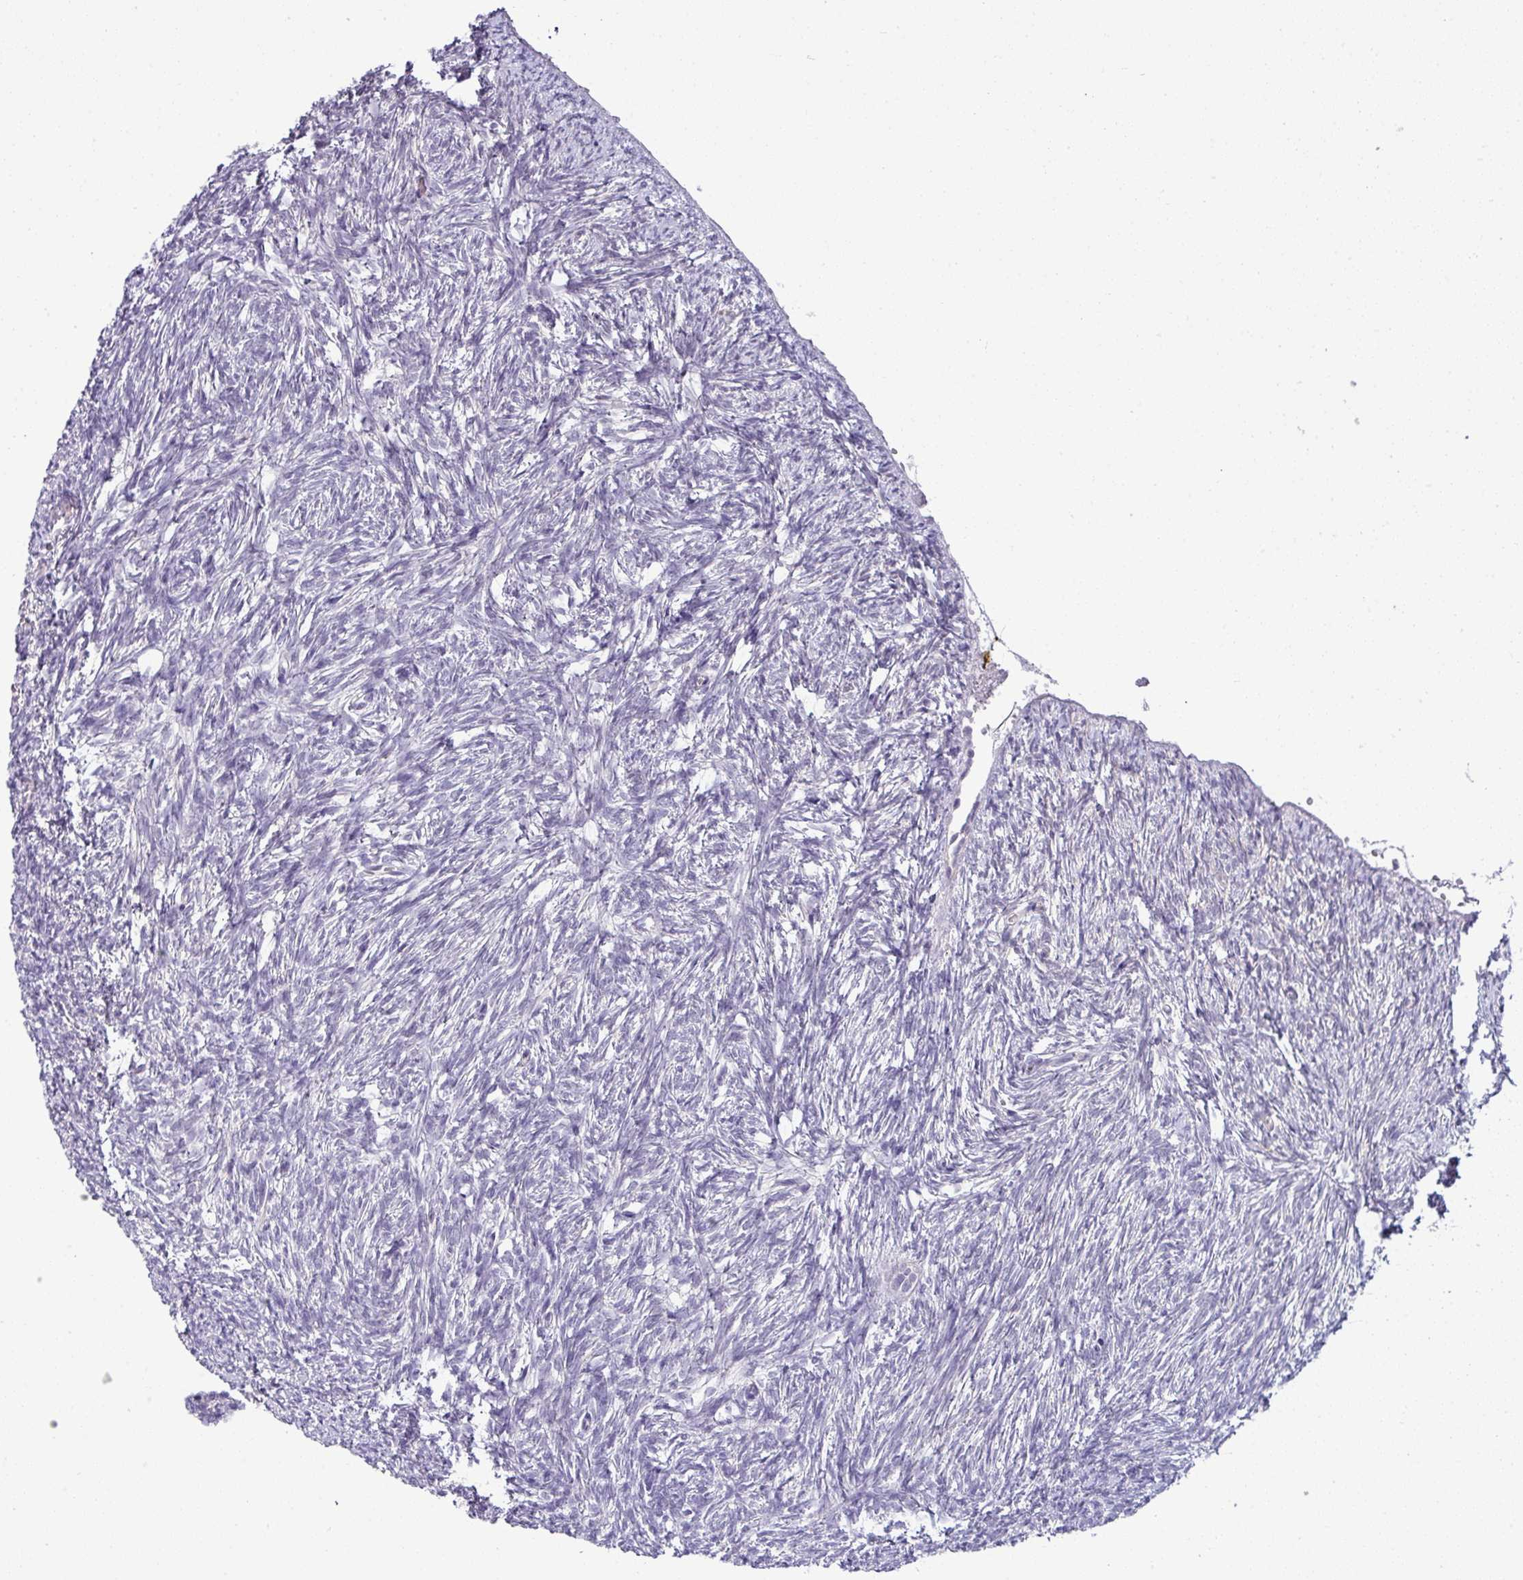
{"staining": {"intensity": "negative", "quantity": "none", "location": "none"}, "tissue": "ovary", "cell_type": "Ovarian stroma cells", "image_type": "normal", "snomed": [{"axis": "morphology", "description": "Normal tissue, NOS"}, {"axis": "topography", "description": "Ovary"}], "caption": "IHC image of benign ovary: human ovary stained with DAB (3,3'-diaminobenzidine) demonstrates no significant protein expression in ovarian stroma cells. (DAB (3,3'-diaminobenzidine) immunohistochemistry visualized using brightfield microscopy, high magnification).", "gene": "HBEGF", "patient": {"sex": "female", "age": 51}}